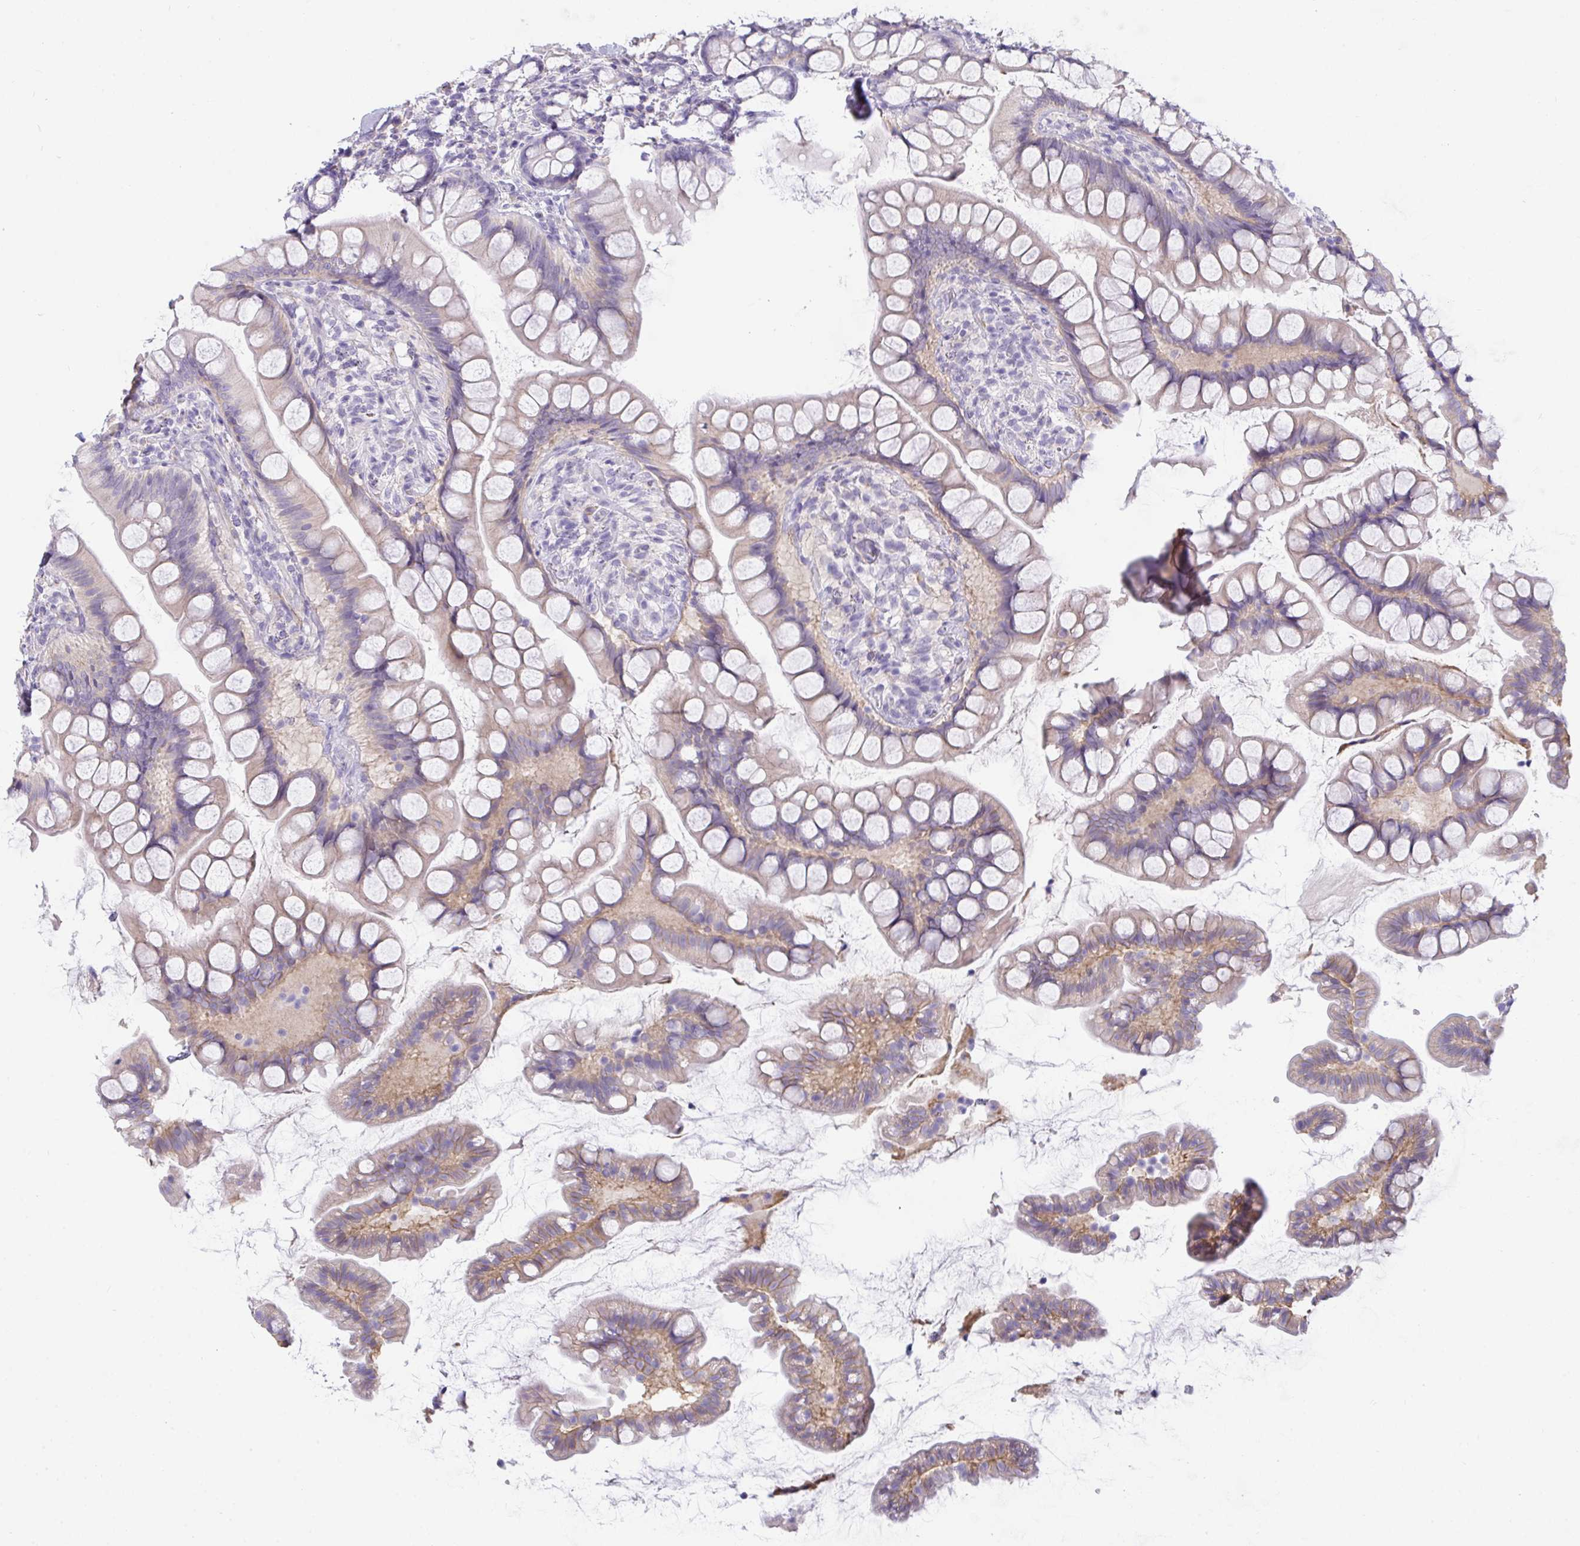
{"staining": {"intensity": "weak", "quantity": "<25%", "location": "cytoplasmic/membranous"}, "tissue": "small intestine", "cell_type": "Glandular cells", "image_type": "normal", "snomed": [{"axis": "morphology", "description": "Normal tissue, NOS"}, {"axis": "topography", "description": "Small intestine"}], "caption": "The IHC micrograph has no significant staining in glandular cells of small intestine. (Brightfield microscopy of DAB IHC at high magnification).", "gene": "SEMA6B", "patient": {"sex": "male", "age": 70}}